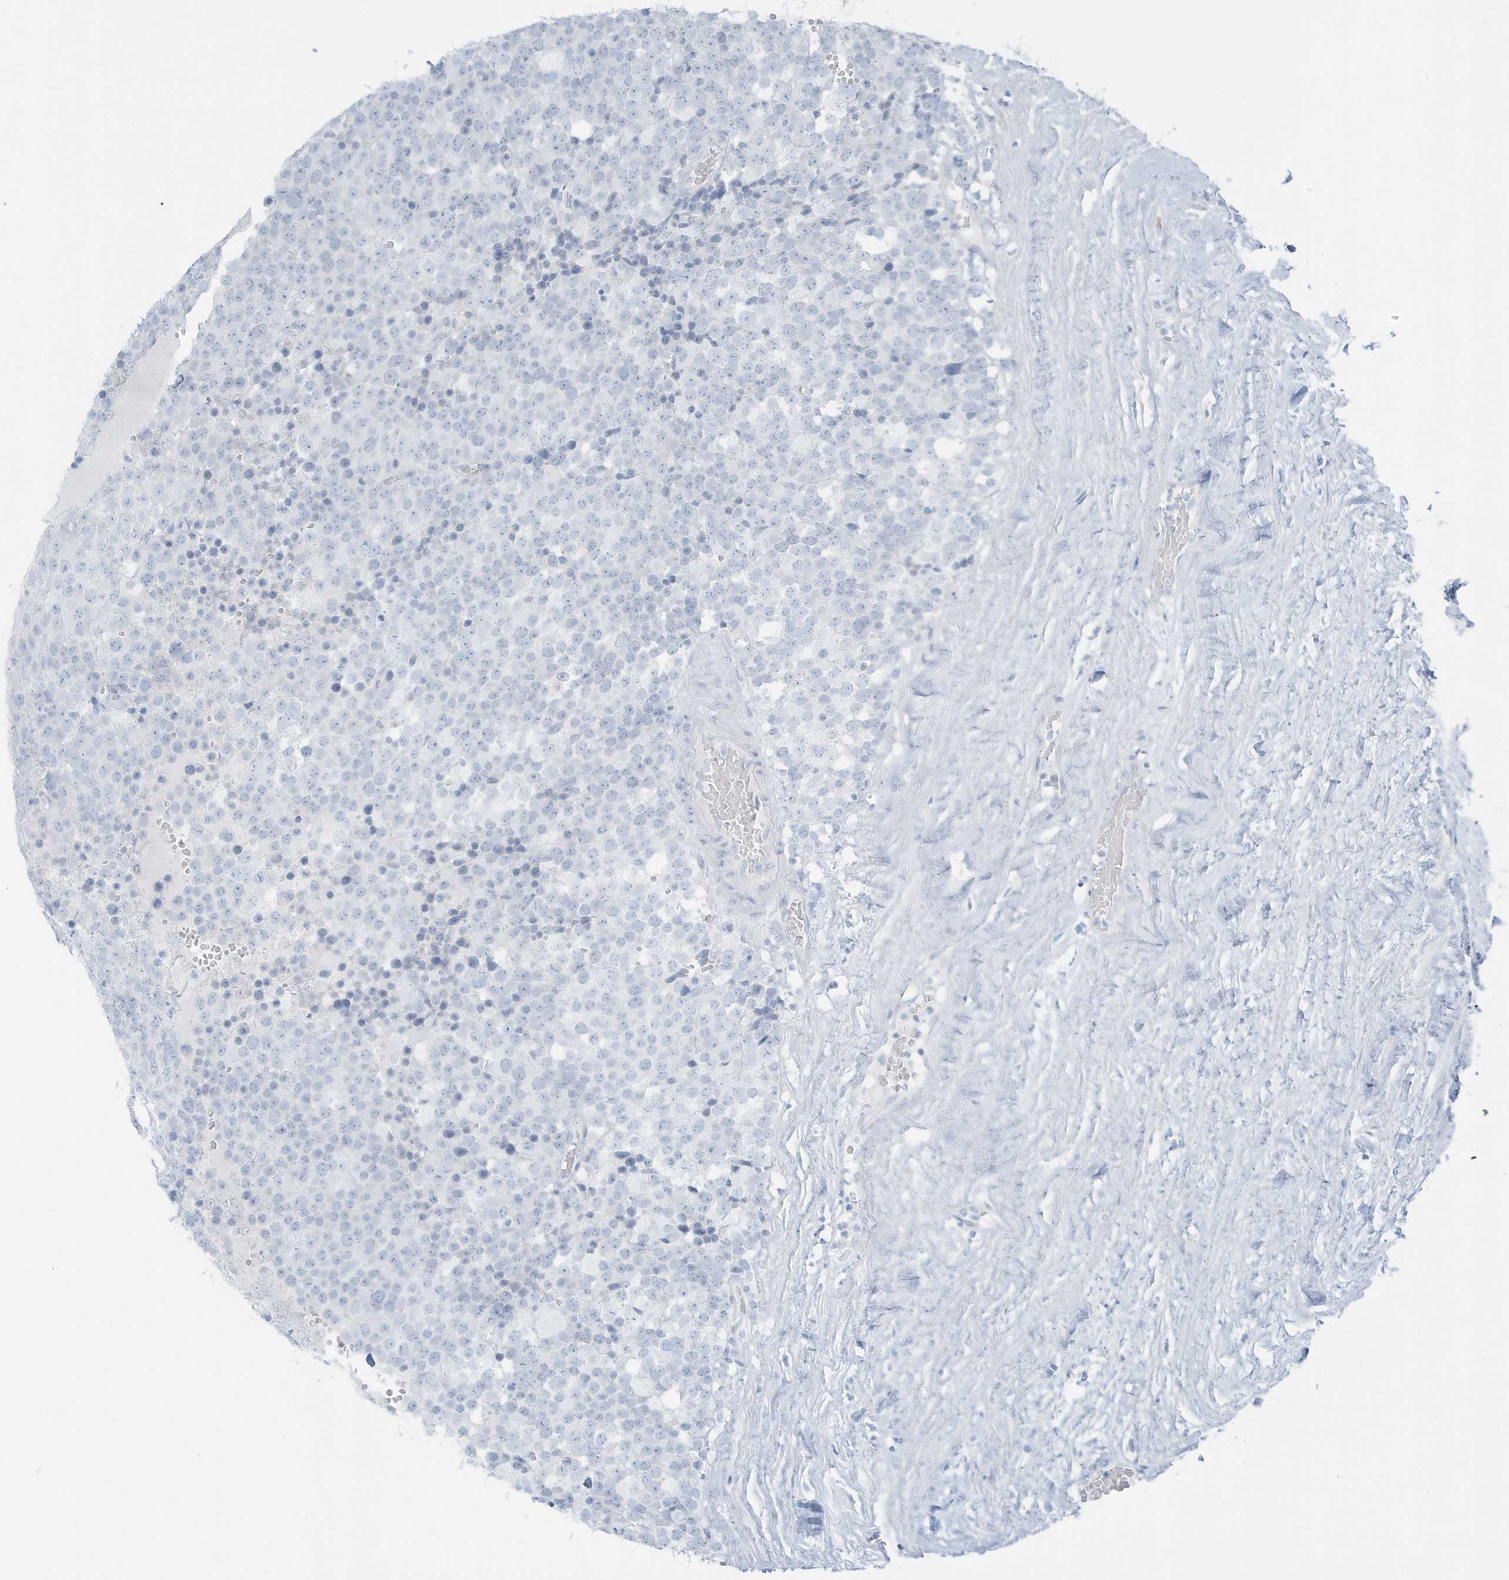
{"staining": {"intensity": "negative", "quantity": "none", "location": "none"}, "tissue": "testis cancer", "cell_type": "Tumor cells", "image_type": "cancer", "snomed": [{"axis": "morphology", "description": "Seminoma, NOS"}, {"axis": "topography", "description": "Testis"}], "caption": "Protein analysis of testis cancer (seminoma) displays no significant staining in tumor cells.", "gene": "ZFP64", "patient": {"sex": "male", "age": 71}}